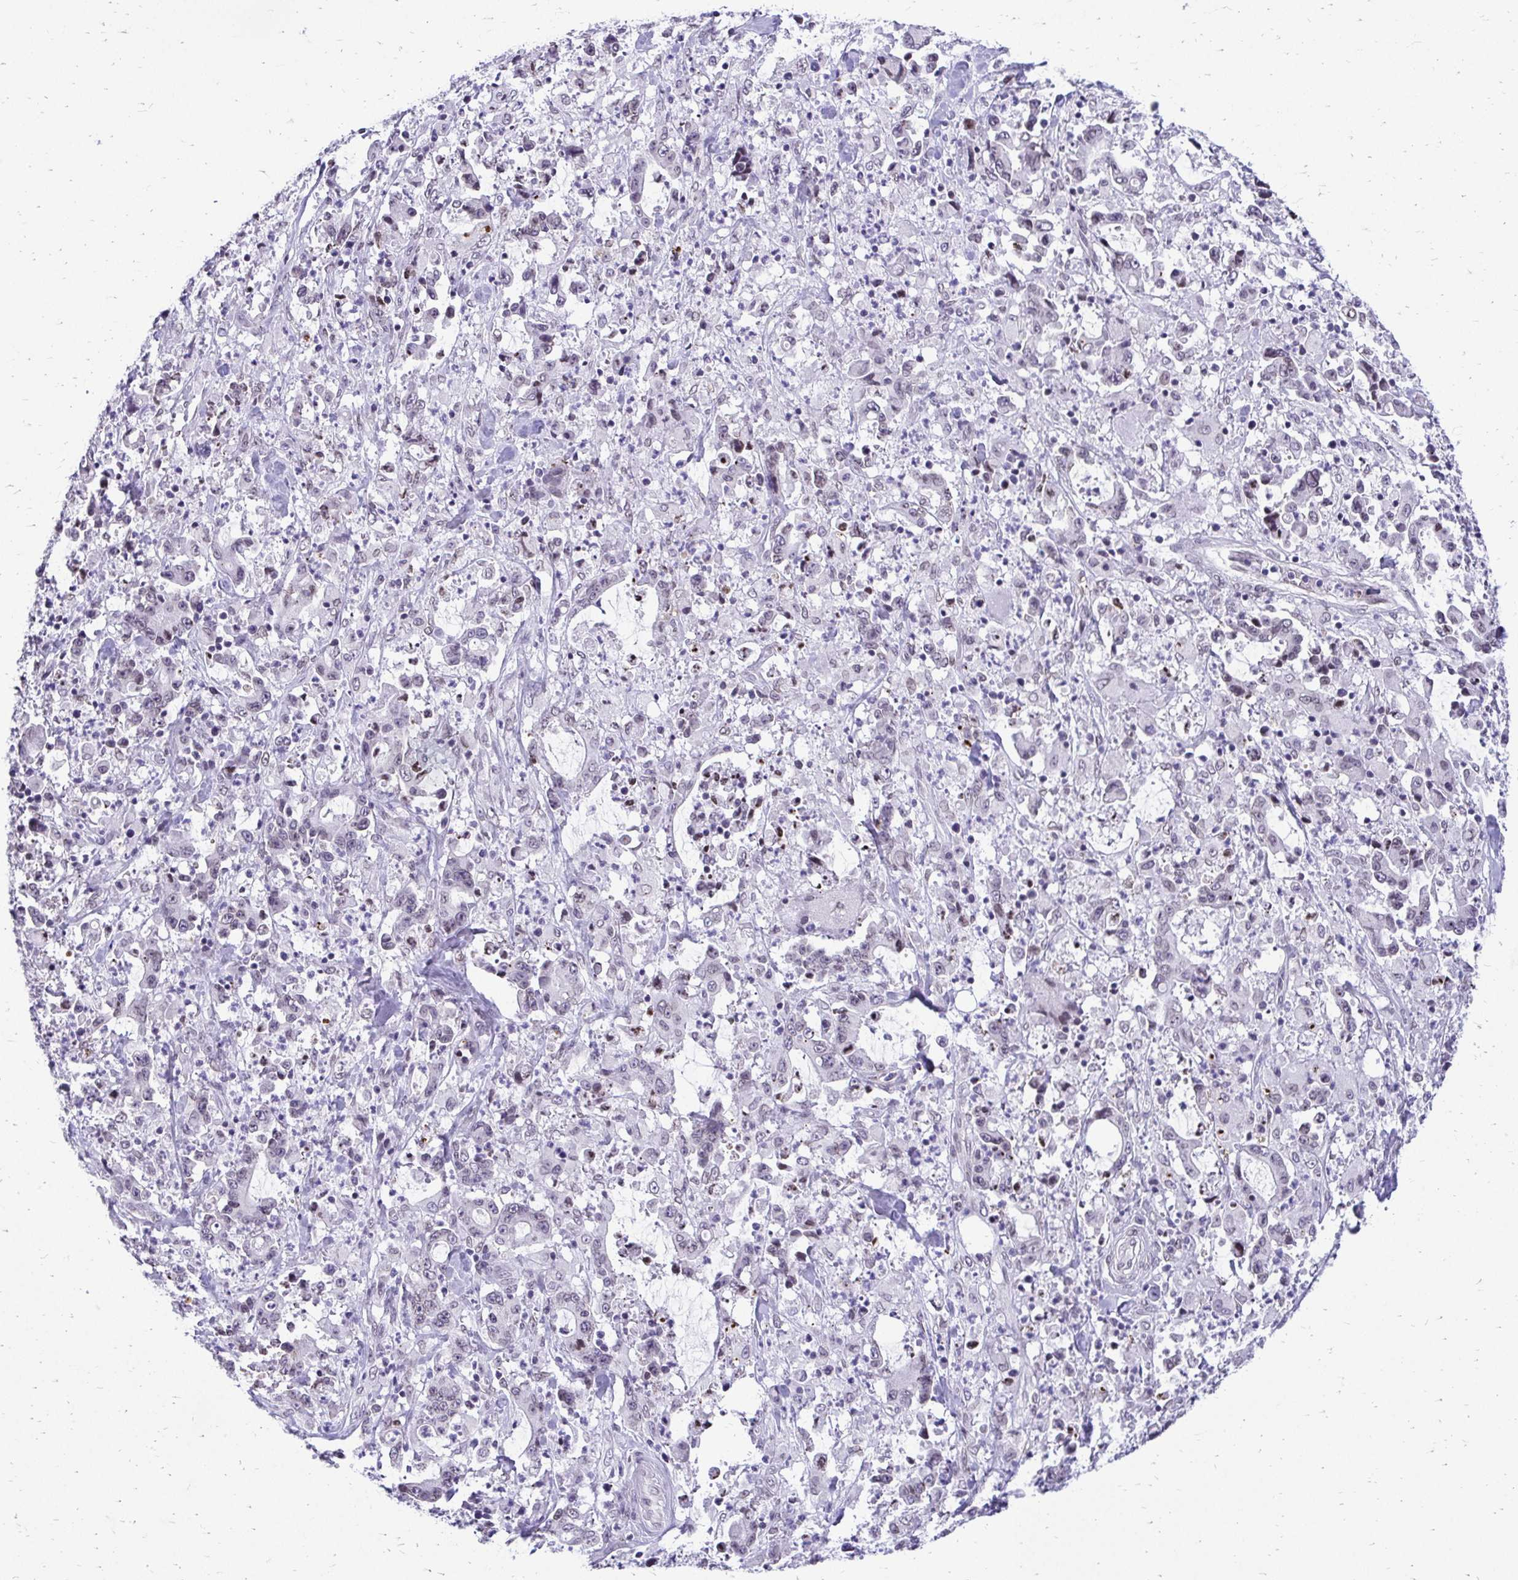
{"staining": {"intensity": "negative", "quantity": "none", "location": "none"}, "tissue": "stomach cancer", "cell_type": "Tumor cells", "image_type": "cancer", "snomed": [{"axis": "morphology", "description": "Adenocarcinoma, NOS"}, {"axis": "topography", "description": "Stomach, upper"}], "caption": "Tumor cells show no significant positivity in stomach cancer (adenocarcinoma).", "gene": "BANF1", "patient": {"sex": "male", "age": 68}}